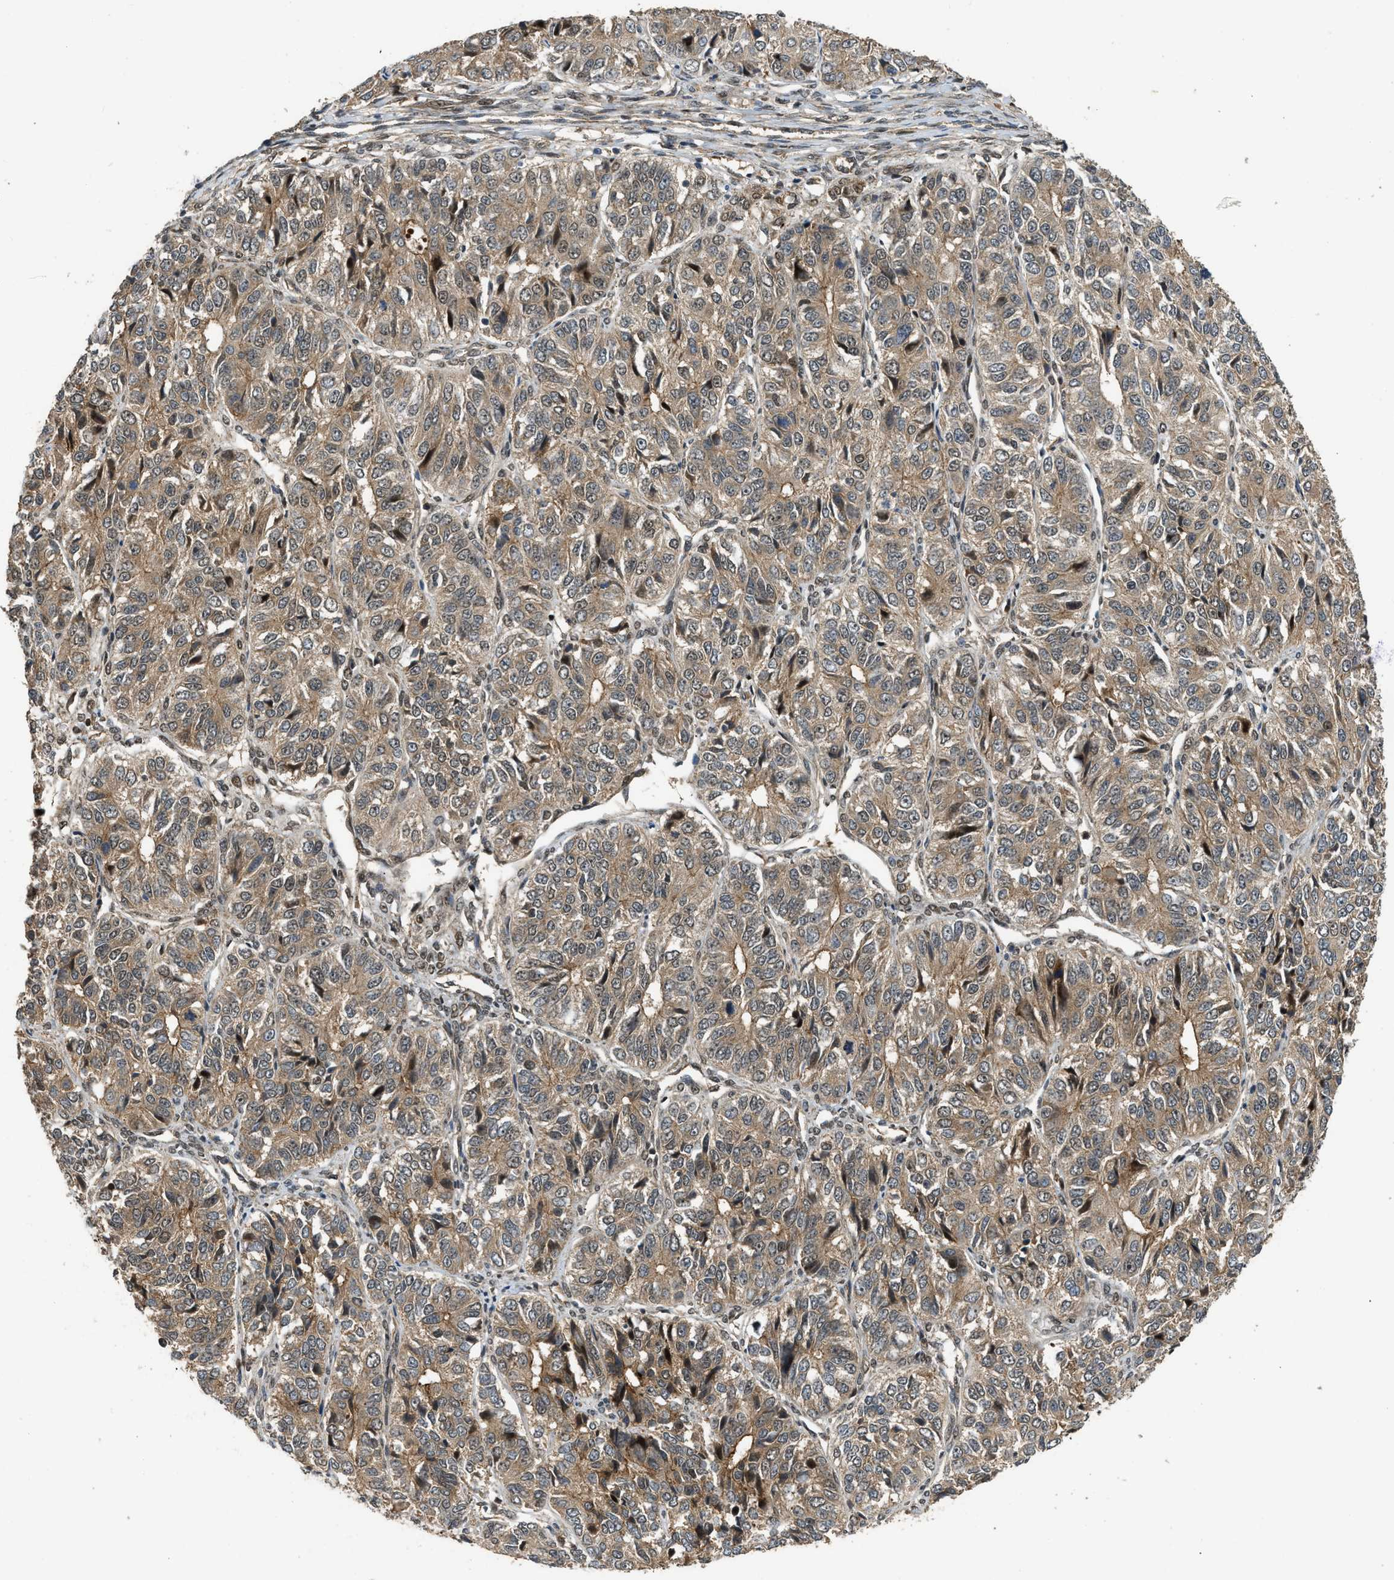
{"staining": {"intensity": "moderate", "quantity": ">75%", "location": "cytoplasmic/membranous"}, "tissue": "ovarian cancer", "cell_type": "Tumor cells", "image_type": "cancer", "snomed": [{"axis": "morphology", "description": "Carcinoma, endometroid"}, {"axis": "topography", "description": "Ovary"}], "caption": "This is an image of immunohistochemistry (IHC) staining of ovarian cancer, which shows moderate staining in the cytoplasmic/membranous of tumor cells.", "gene": "GET1", "patient": {"sex": "female", "age": 51}}